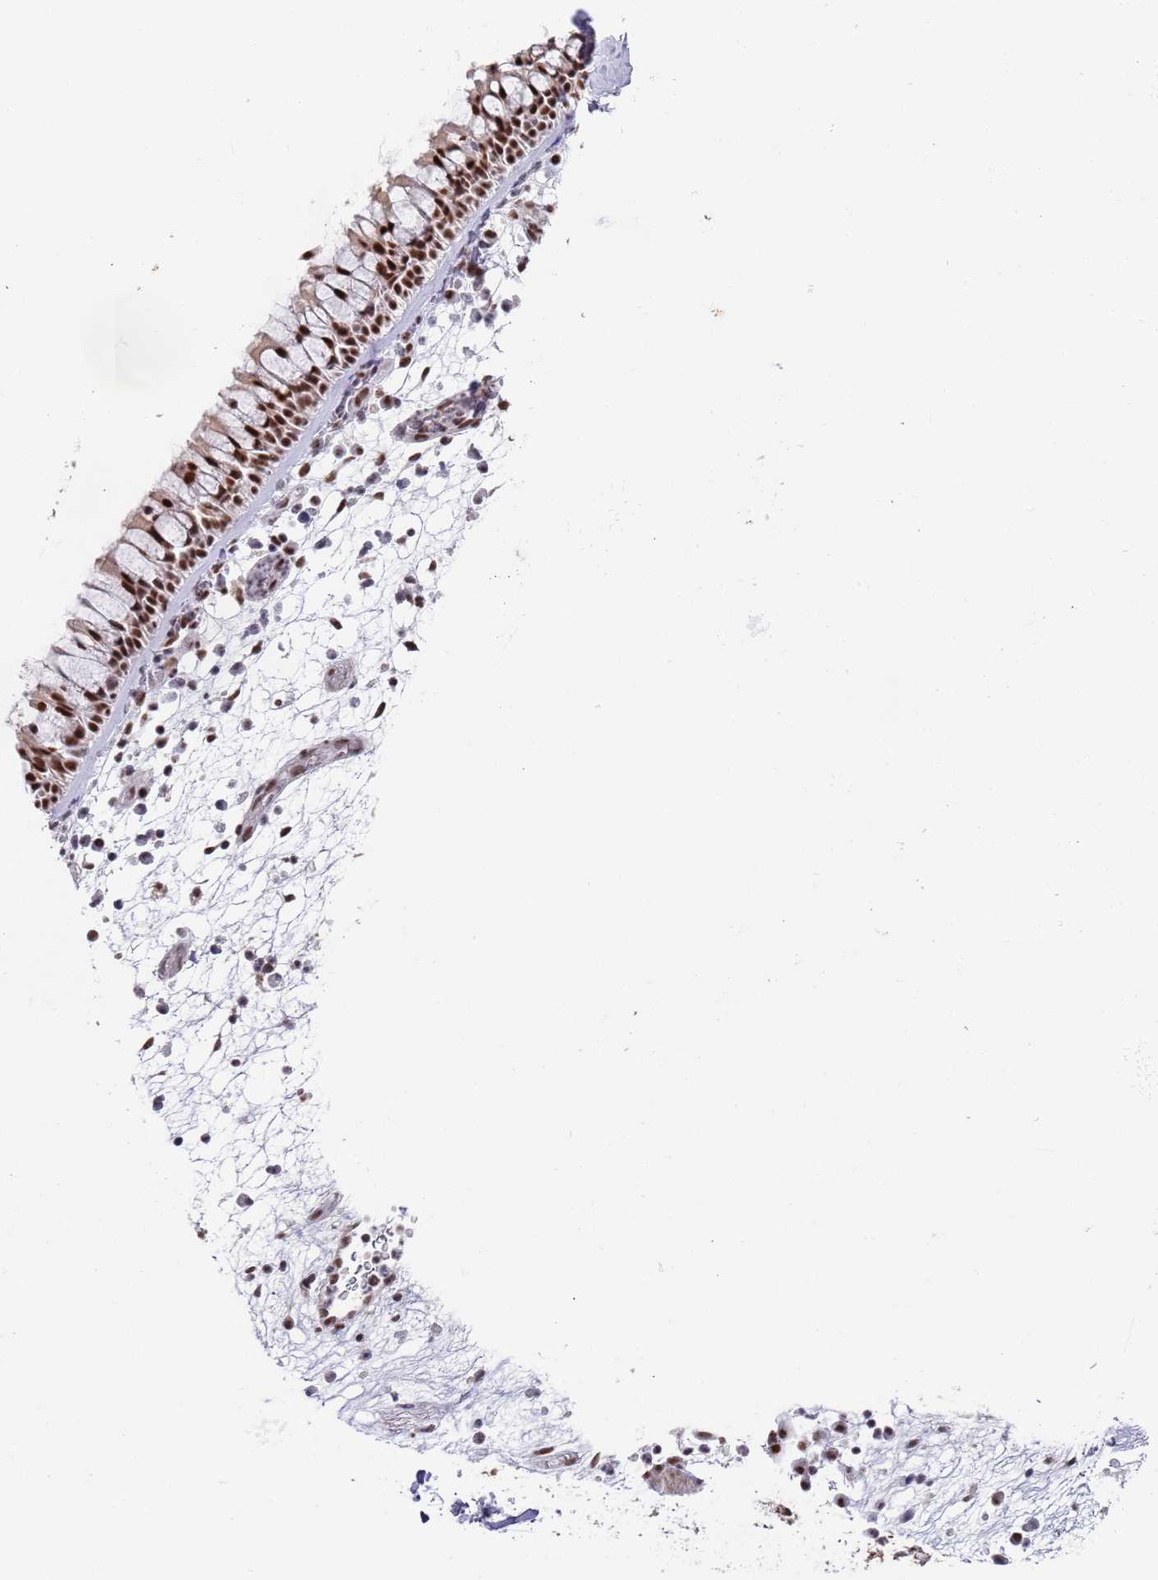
{"staining": {"intensity": "strong", "quantity": ">75%", "location": "nuclear"}, "tissue": "nasopharynx", "cell_type": "Respiratory epithelial cells", "image_type": "normal", "snomed": [{"axis": "morphology", "description": "Normal tissue, NOS"}, {"axis": "morphology", "description": "Inflammation, NOS"}, {"axis": "morphology", "description": "Malignant melanoma, Metastatic site"}, {"axis": "topography", "description": "Nasopharynx"}], "caption": "IHC (DAB) staining of benign human nasopharynx exhibits strong nuclear protein staining in about >75% of respiratory epithelial cells.", "gene": "AKAP8L", "patient": {"sex": "male", "age": 70}}